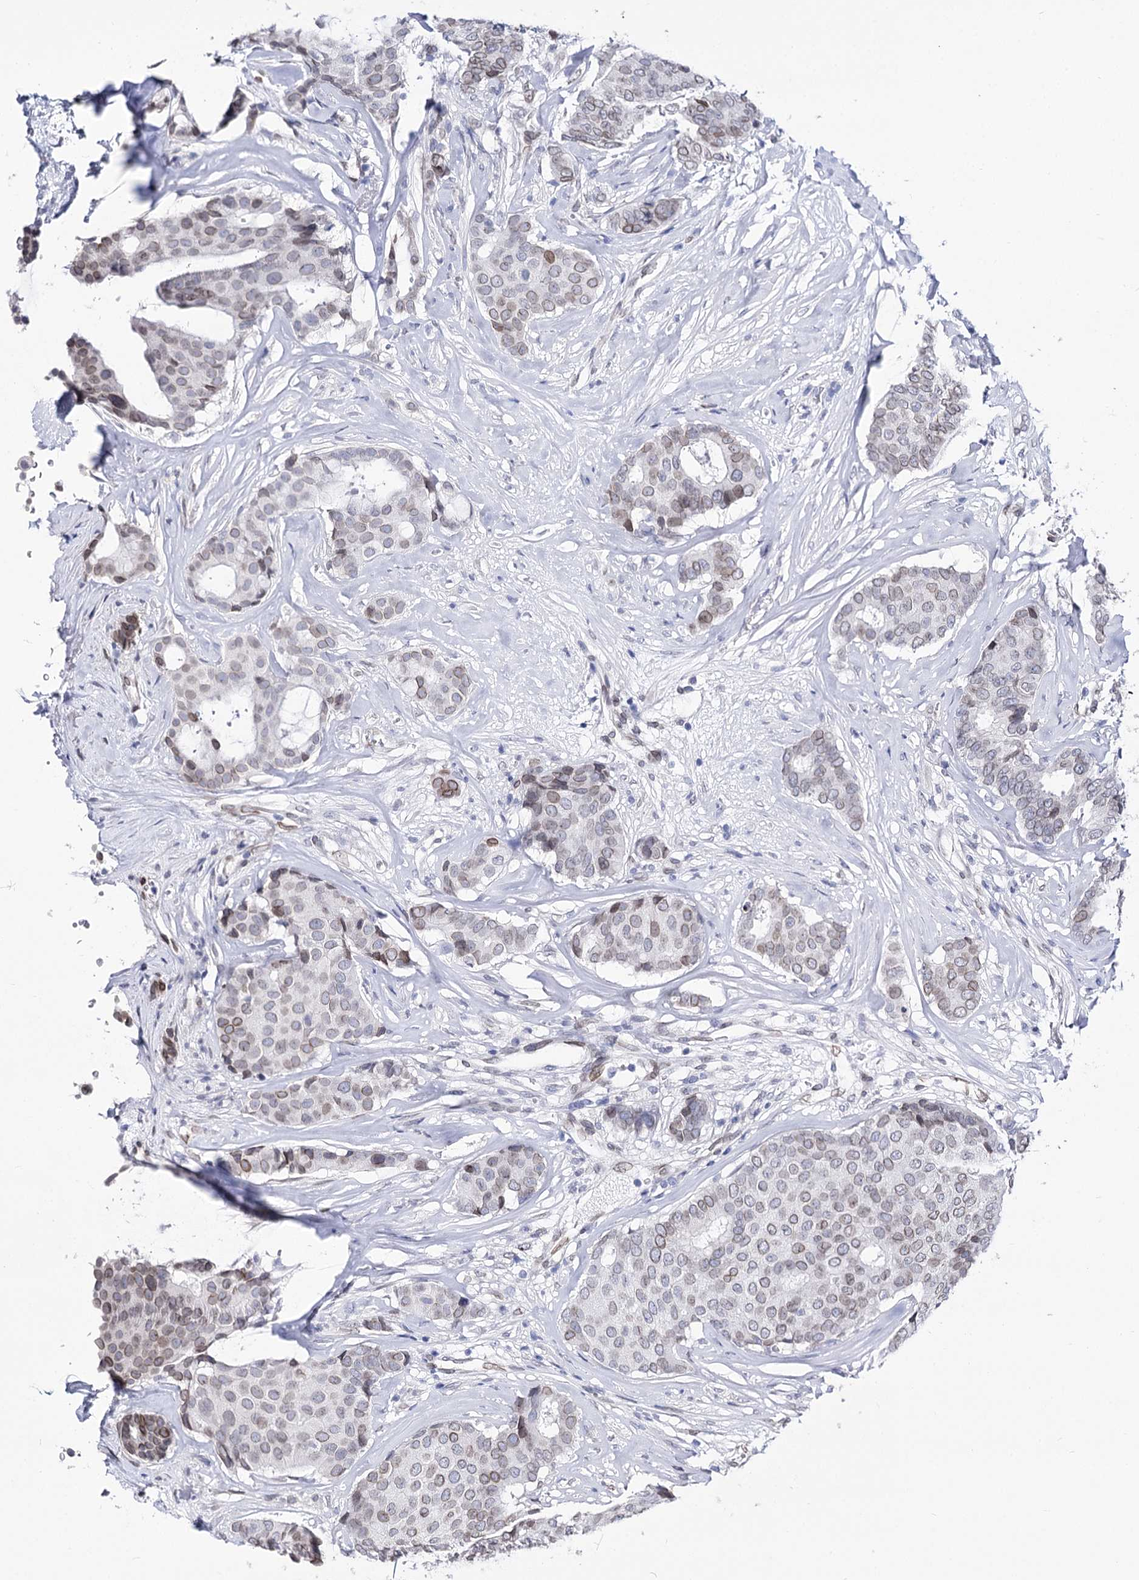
{"staining": {"intensity": "moderate", "quantity": "<25%", "location": "cytoplasmic/membranous,nuclear"}, "tissue": "breast cancer", "cell_type": "Tumor cells", "image_type": "cancer", "snomed": [{"axis": "morphology", "description": "Duct carcinoma"}, {"axis": "topography", "description": "Breast"}], "caption": "A high-resolution histopathology image shows immunohistochemistry staining of breast cancer (intraductal carcinoma), which shows moderate cytoplasmic/membranous and nuclear staining in approximately <25% of tumor cells. The staining was performed using DAB (3,3'-diaminobenzidine), with brown indicating positive protein expression. Nuclei are stained blue with hematoxylin.", "gene": "TMEM201", "patient": {"sex": "female", "age": 75}}